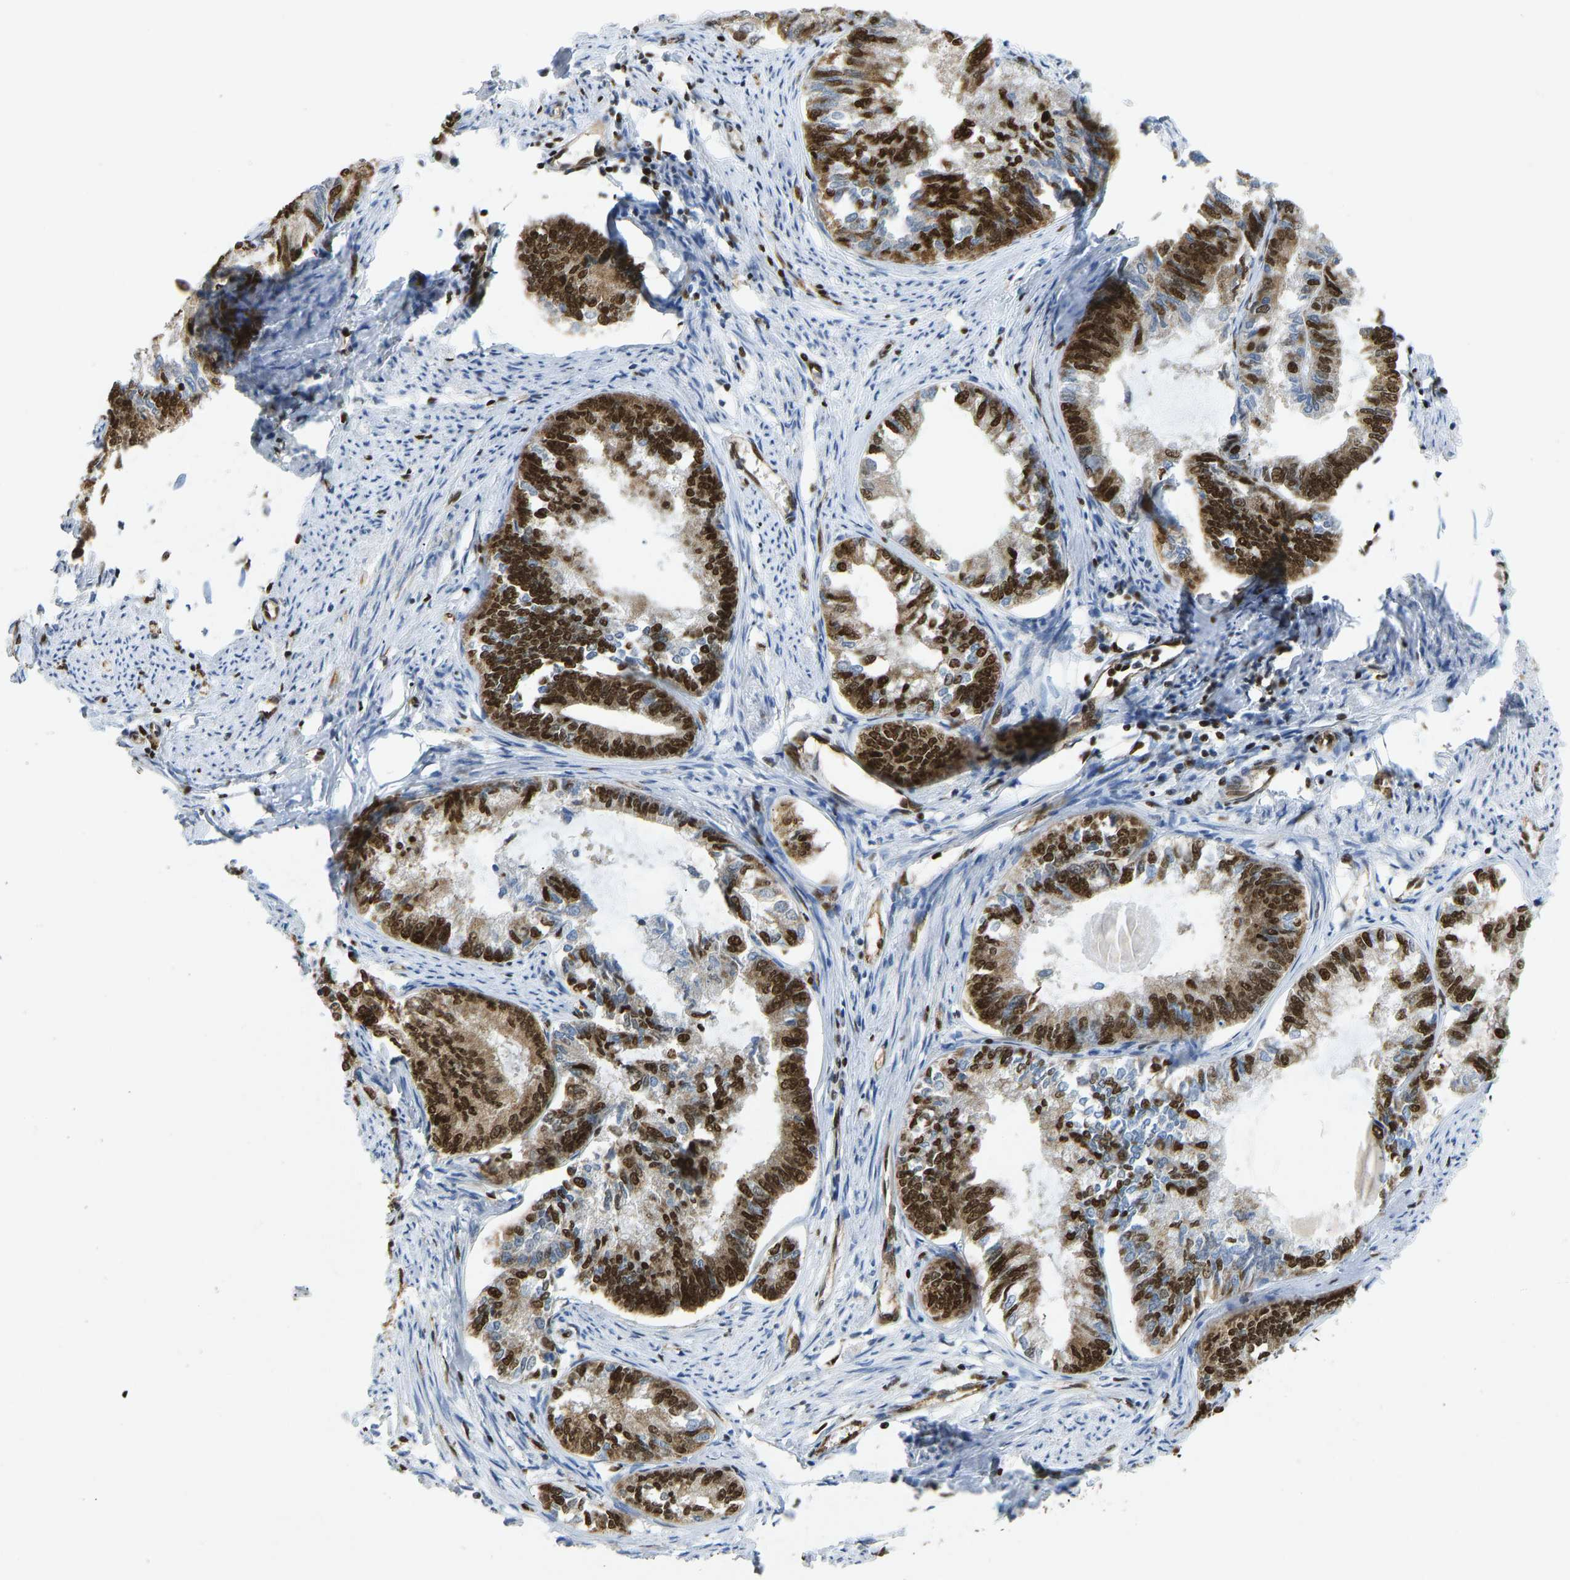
{"staining": {"intensity": "strong", "quantity": ">75%", "location": "cytoplasmic/membranous,nuclear"}, "tissue": "endometrial cancer", "cell_type": "Tumor cells", "image_type": "cancer", "snomed": [{"axis": "morphology", "description": "Adenocarcinoma, NOS"}, {"axis": "topography", "description": "Endometrium"}], "caption": "This is a photomicrograph of immunohistochemistry staining of endometrial adenocarcinoma, which shows strong positivity in the cytoplasmic/membranous and nuclear of tumor cells.", "gene": "ZSCAN20", "patient": {"sex": "female", "age": 86}}